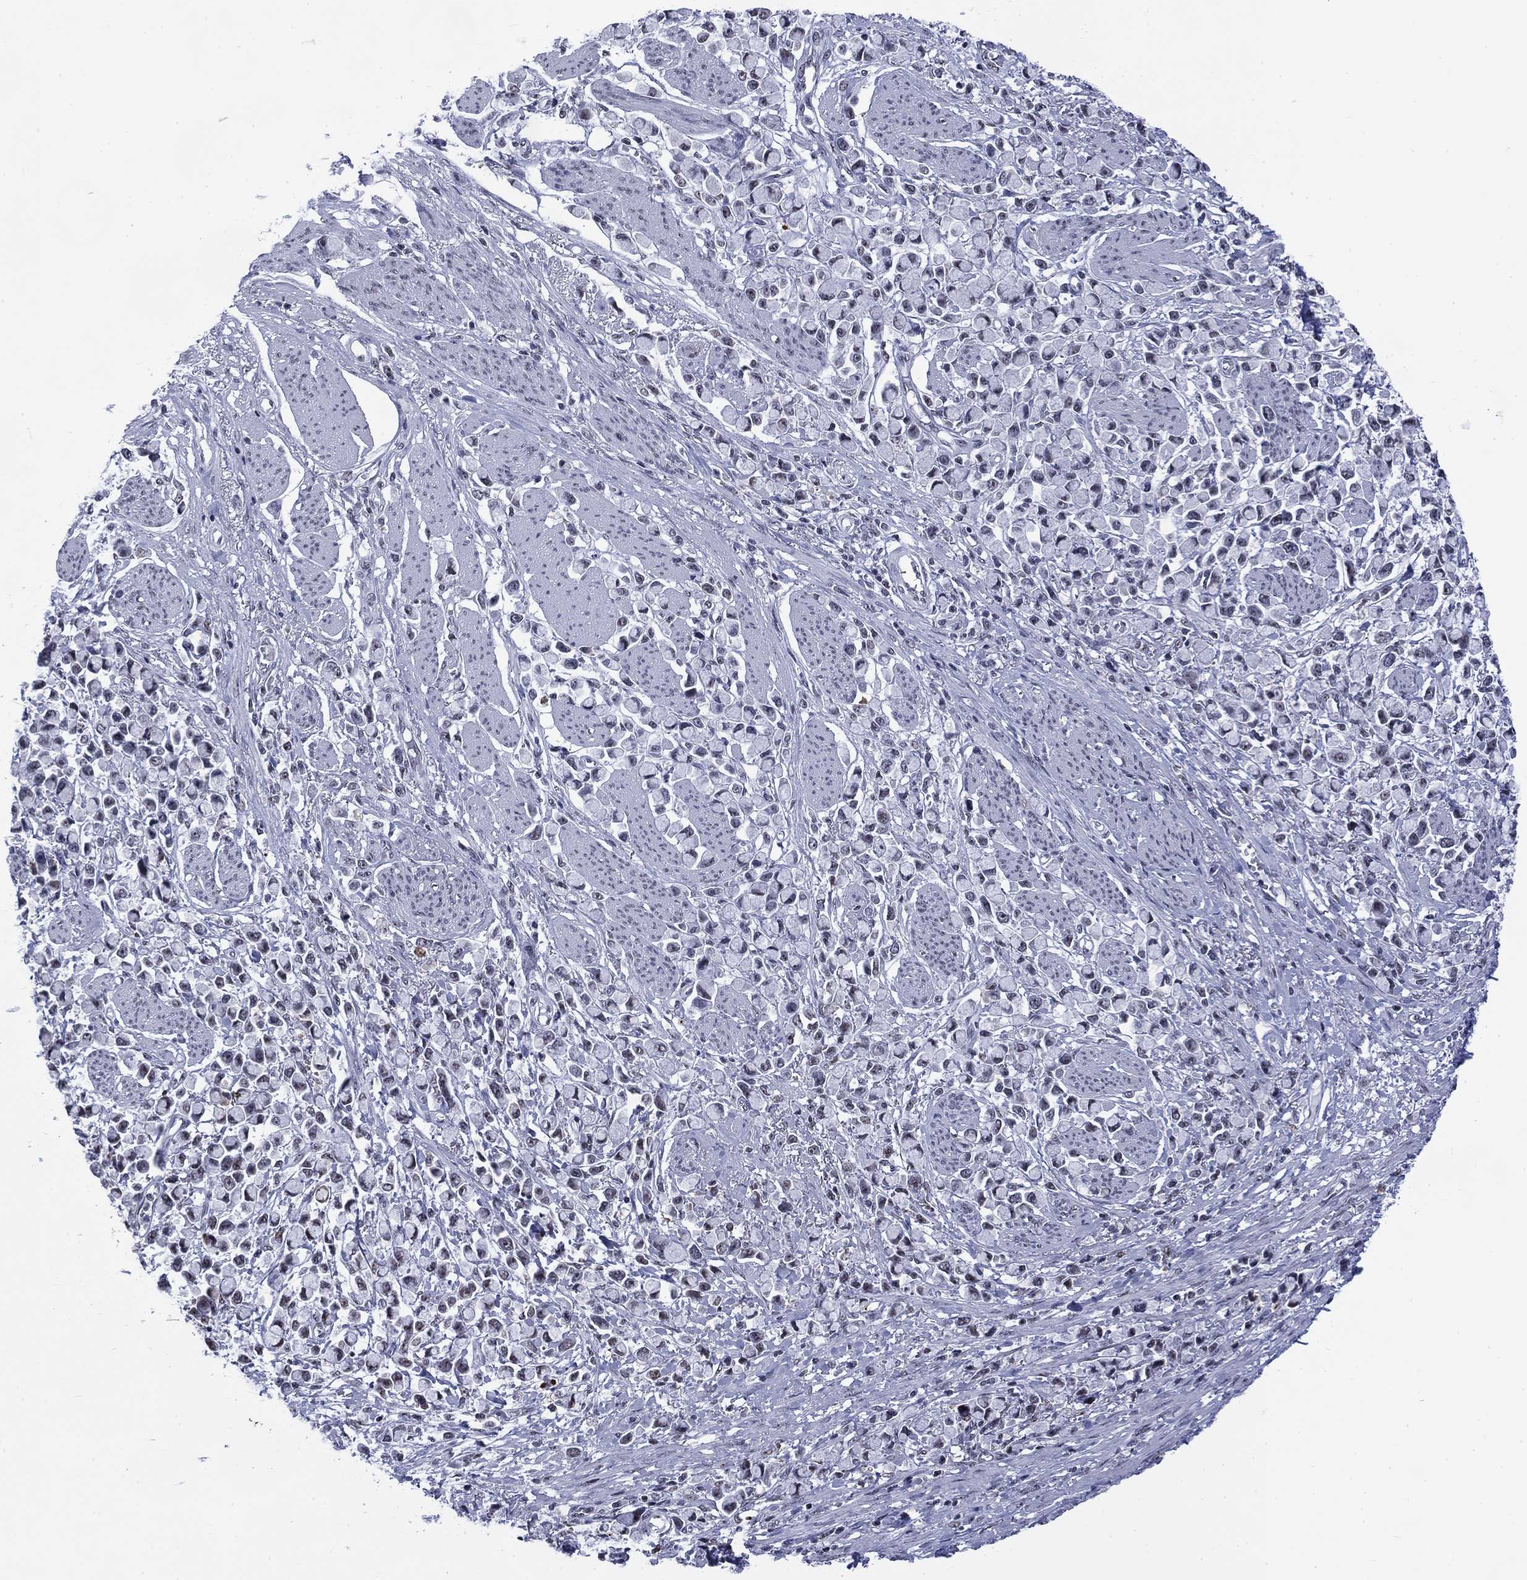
{"staining": {"intensity": "negative", "quantity": "none", "location": "none"}, "tissue": "stomach cancer", "cell_type": "Tumor cells", "image_type": "cancer", "snomed": [{"axis": "morphology", "description": "Adenocarcinoma, NOS"}, {"axis": "topography", "description": "Stomach"}], "caption": "Human adenocarcinoma (stomach) stained for a protein using immunohistochemistry reveals no positivity in tumor cells.", "gene": "CSRNP3", "patient": {"sex": "female", "age": 81}}